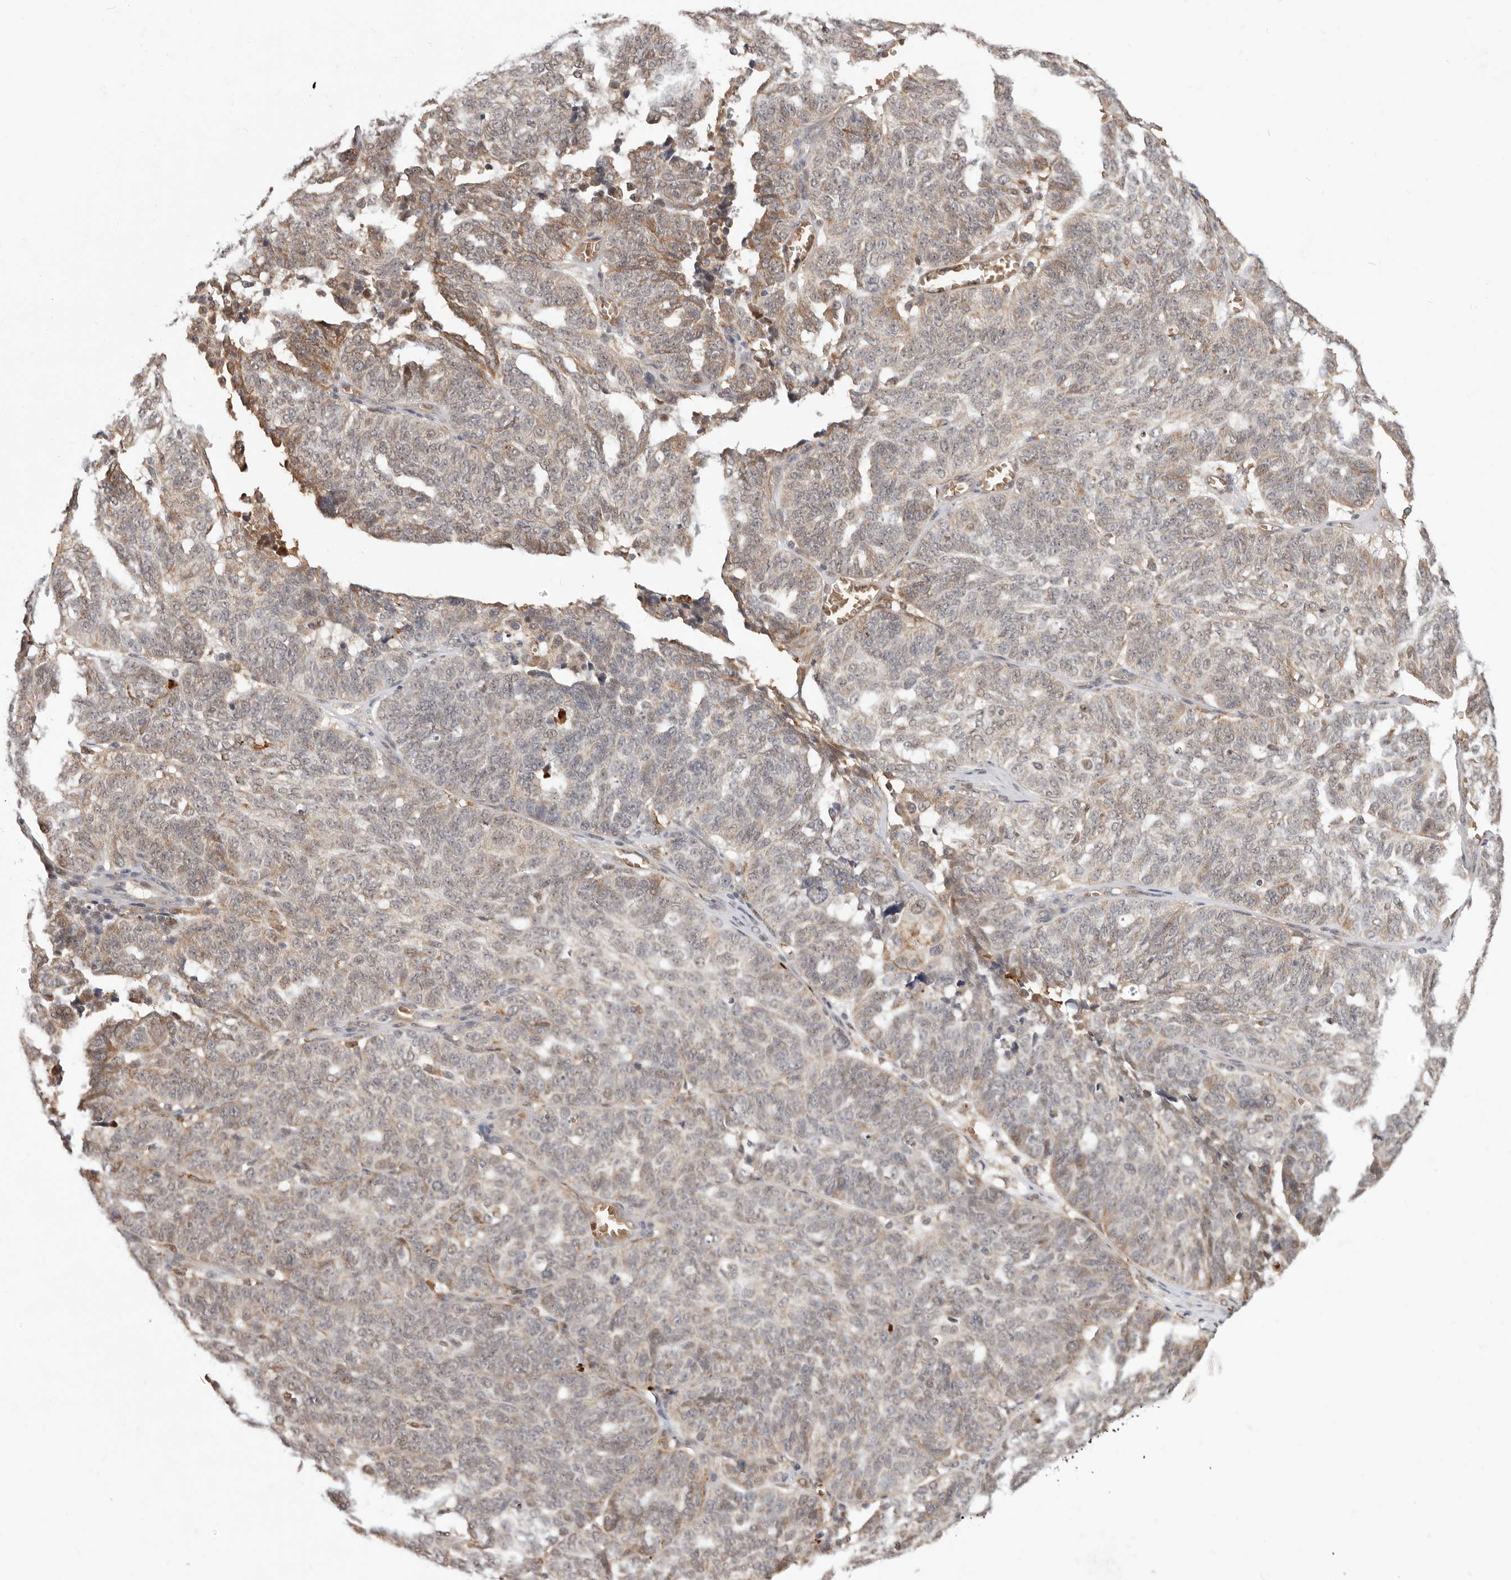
{"staining": {"intensity": "weak", "quantity": "25%-75%", "location": "cytoplasmic/membranous"}, "tissue": "ovarian cancer", "cell_type": "Tumor cells", "image_type": "cancer", "snomed": [{"axis": "morphology", "description": "Cystadenocarcinoma, serous, NOS"}, {"axis": "topography", "description": "Ovary"}], "caption": "Weak cytoplasmic/membranous positivity is appreciated in about 25%-75% of tumor cells in ovarian serous cystadenocarcinoma. (DAB IHC with brightfield microscopy, high magnification).", "gene": "NCOA3", "patient": {"sex": "female", "age": 59}}